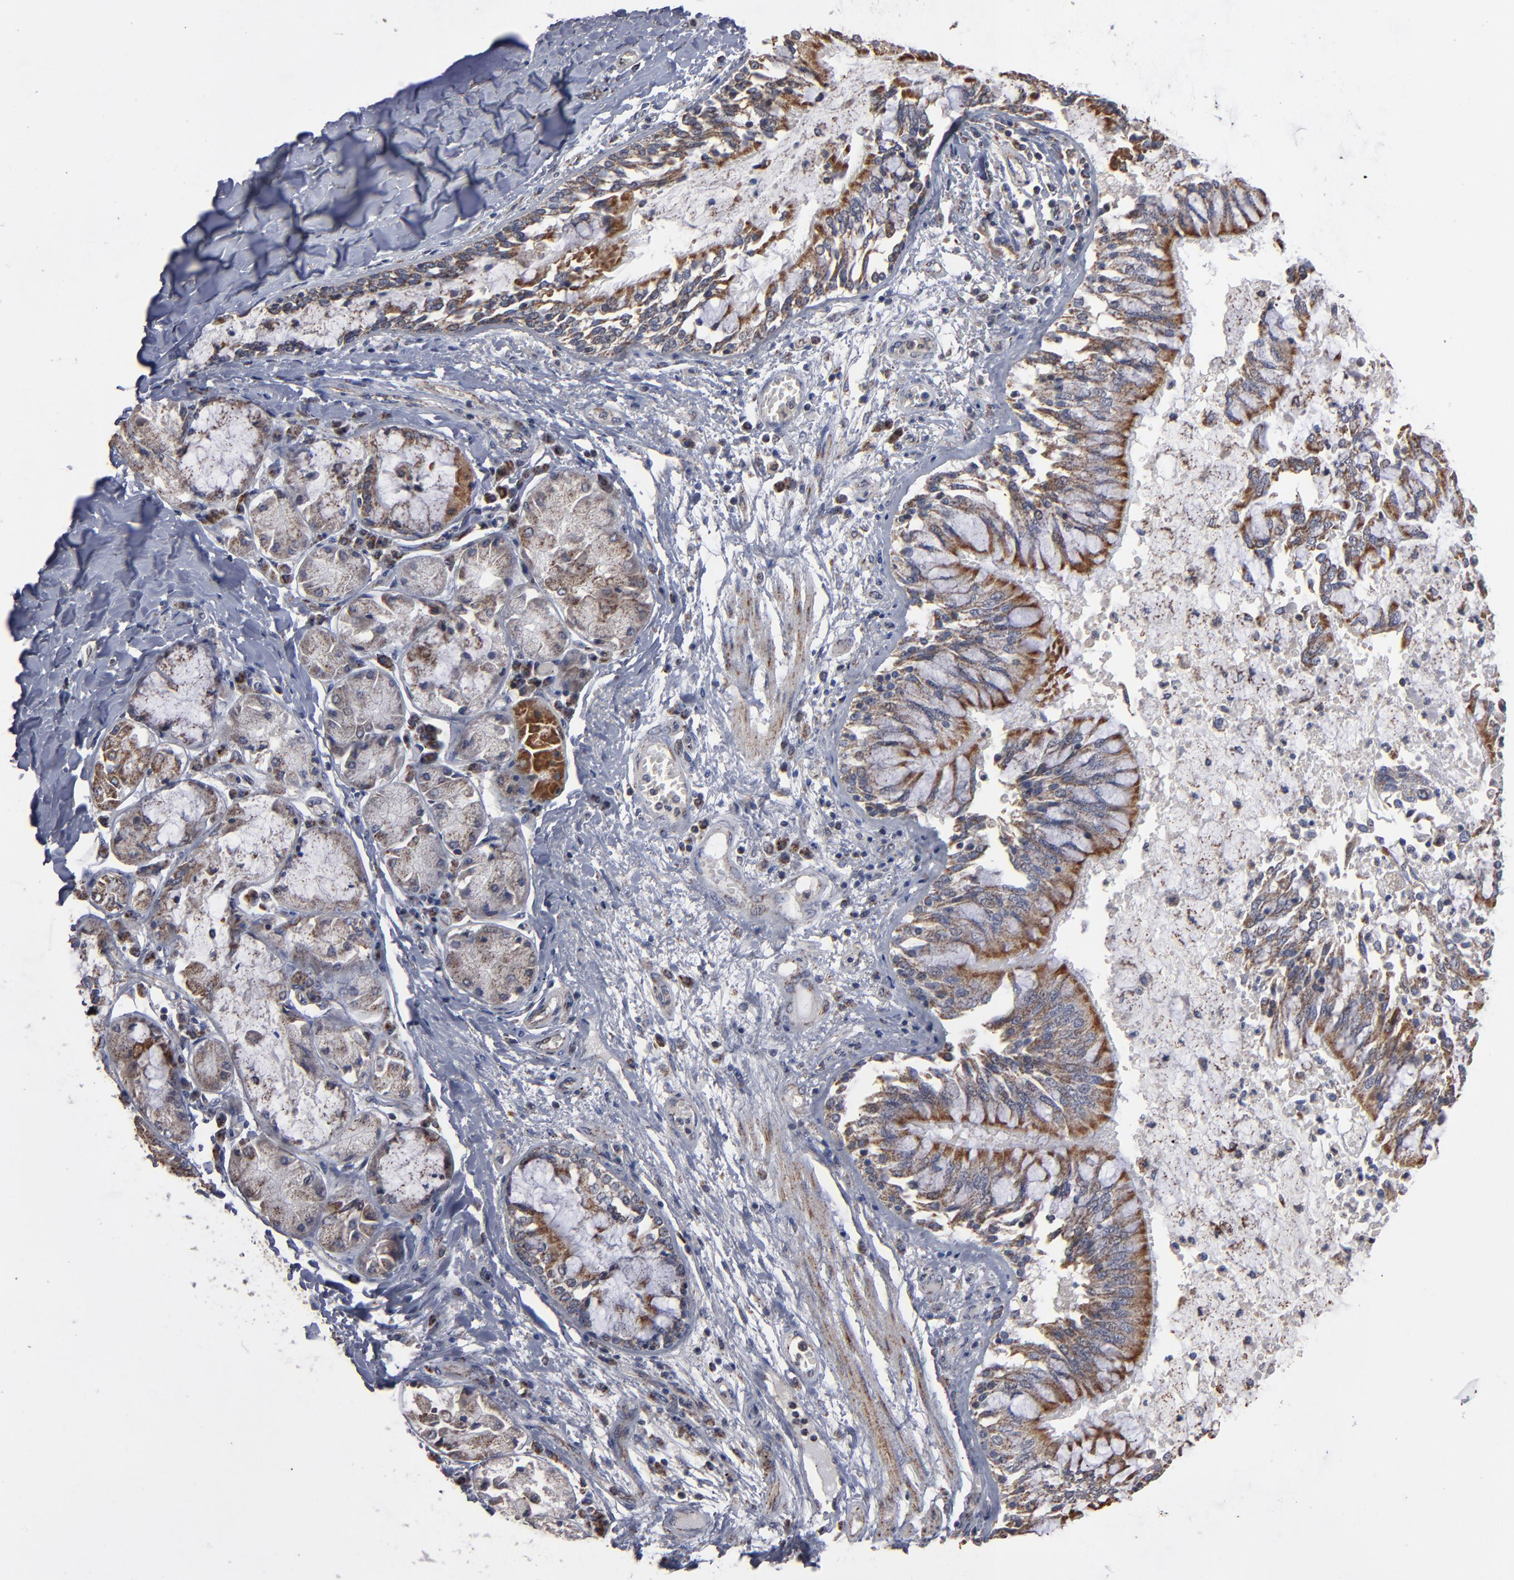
{"staining": {"intensity": "moderate", "quantity": ">75%", "location": "cytoplasmic/membranous"}, "tissue": "bronchus", "cell_type": "Respiratory epithelial cells", "image_type": "normal", "snomed": [{"axis": "morphology", "description": "Normal tissue, NOS"}, {"axis": "topography", "description": "Cartilage tissue"}, {"axis": "topography", "description": "Bronchus"}, {"axis": "topography", "description": "Lung"}], "caption": "Immunohistochemistry histopathology image of normal human bronchus stained for a protein (brown), which reveals medium levels of moderate cytoplasmic/membranous positivity in about >75% of respiratory epithelial cells.", "gene": "MIPOL1", "patient": {"sex": "female", "age": 49}}